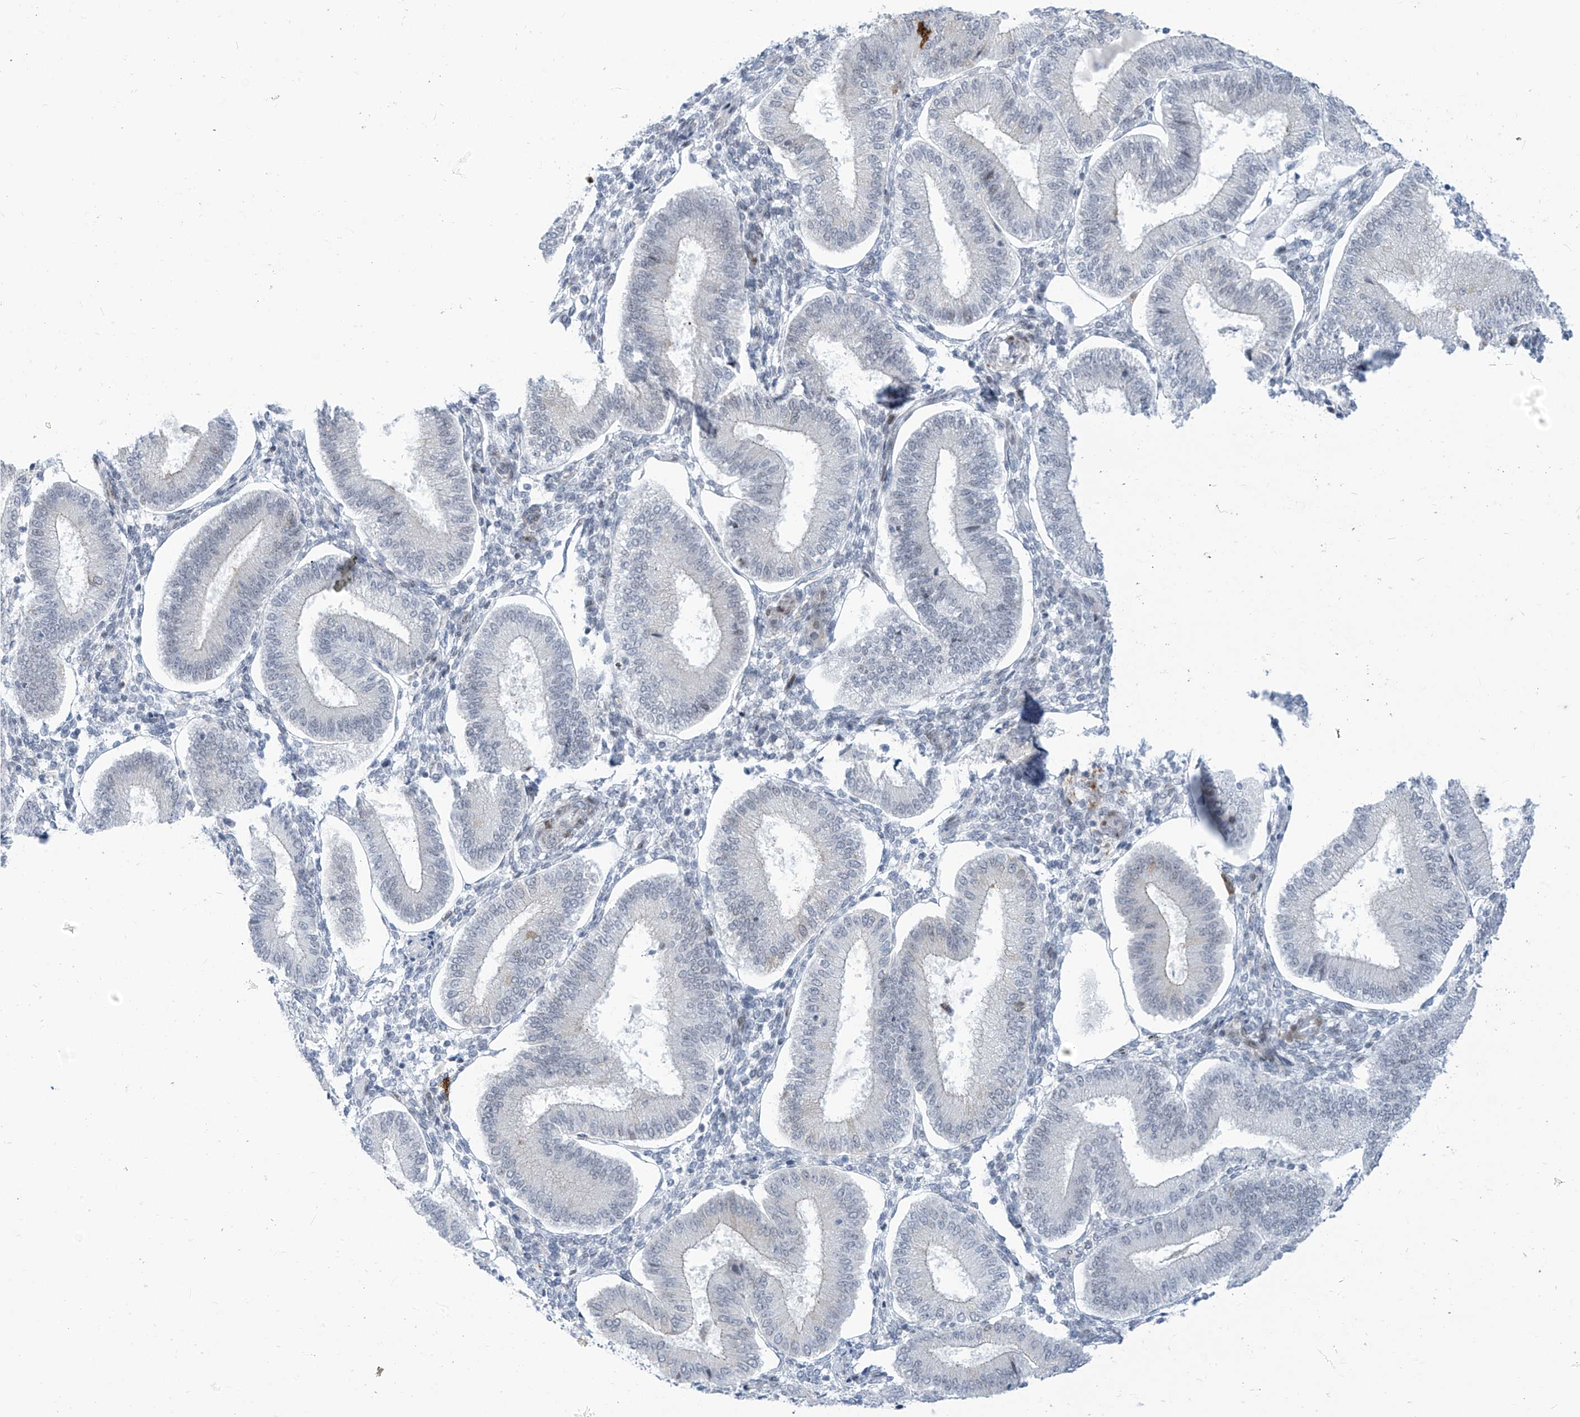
{"staining": {"intensity": "moderate", "quantity": "<25%", "location": "nuclear"}, "tissue": "endometrium", "cell_type": "Cells in endometrial stroma", "image_type": "normal", "snomed": [{"axis": "morphology", "description": "Normal tissue, NOS"}, {"axis": "topography", "description": "Endometrium"}], "caption": "Protein staining of benign endometrium displays moderate nuclear positivity in about <25% of cells in endometrial stroma. The protein of interest is stained brown, and the nuclei are stained in blue (DAB IHC with brightfield microscopy, high magnification).", "gene": "LIN9", "patient": {"sex": "female", "age": 39}}